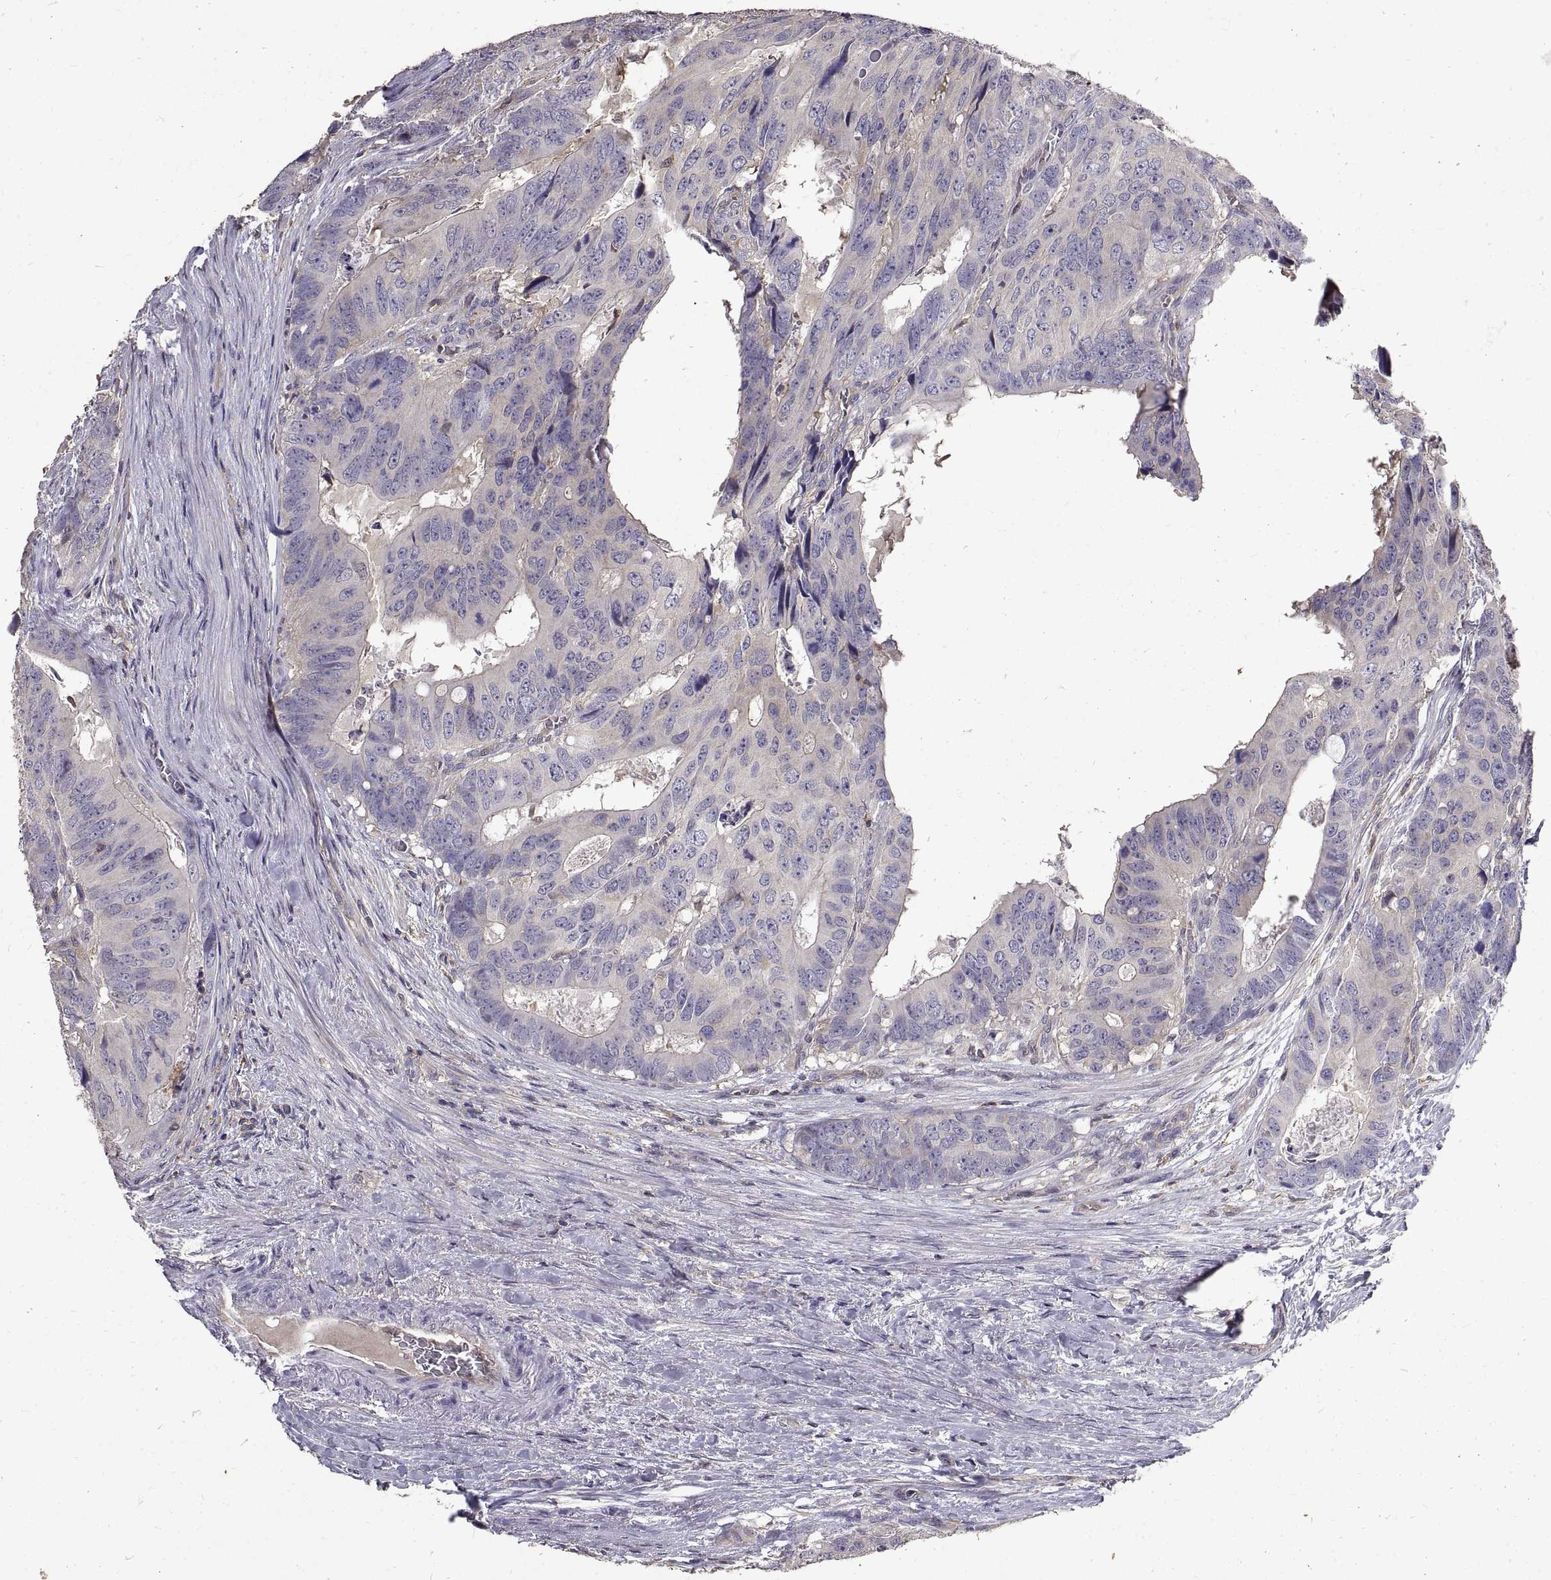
{"staining": {"intensity": "negative", "quantity": "none", "location": "none"}, "tissue": "colorectal cancer", "cell_type": "Tumor cells", "image_type": "cancer", "snomed": [{"axis": "morphology", "description": "Adenocarcinoma, NOS"}, {"axis": "topography", "description": "Colon"}], "caption": "This is an immunohistochemistry micrograph of human colorectal adenocarcinoma. There is no positivity in tumor cells.", "gene": "PEA15", "patient": {"sex": "male", "age": 79}}